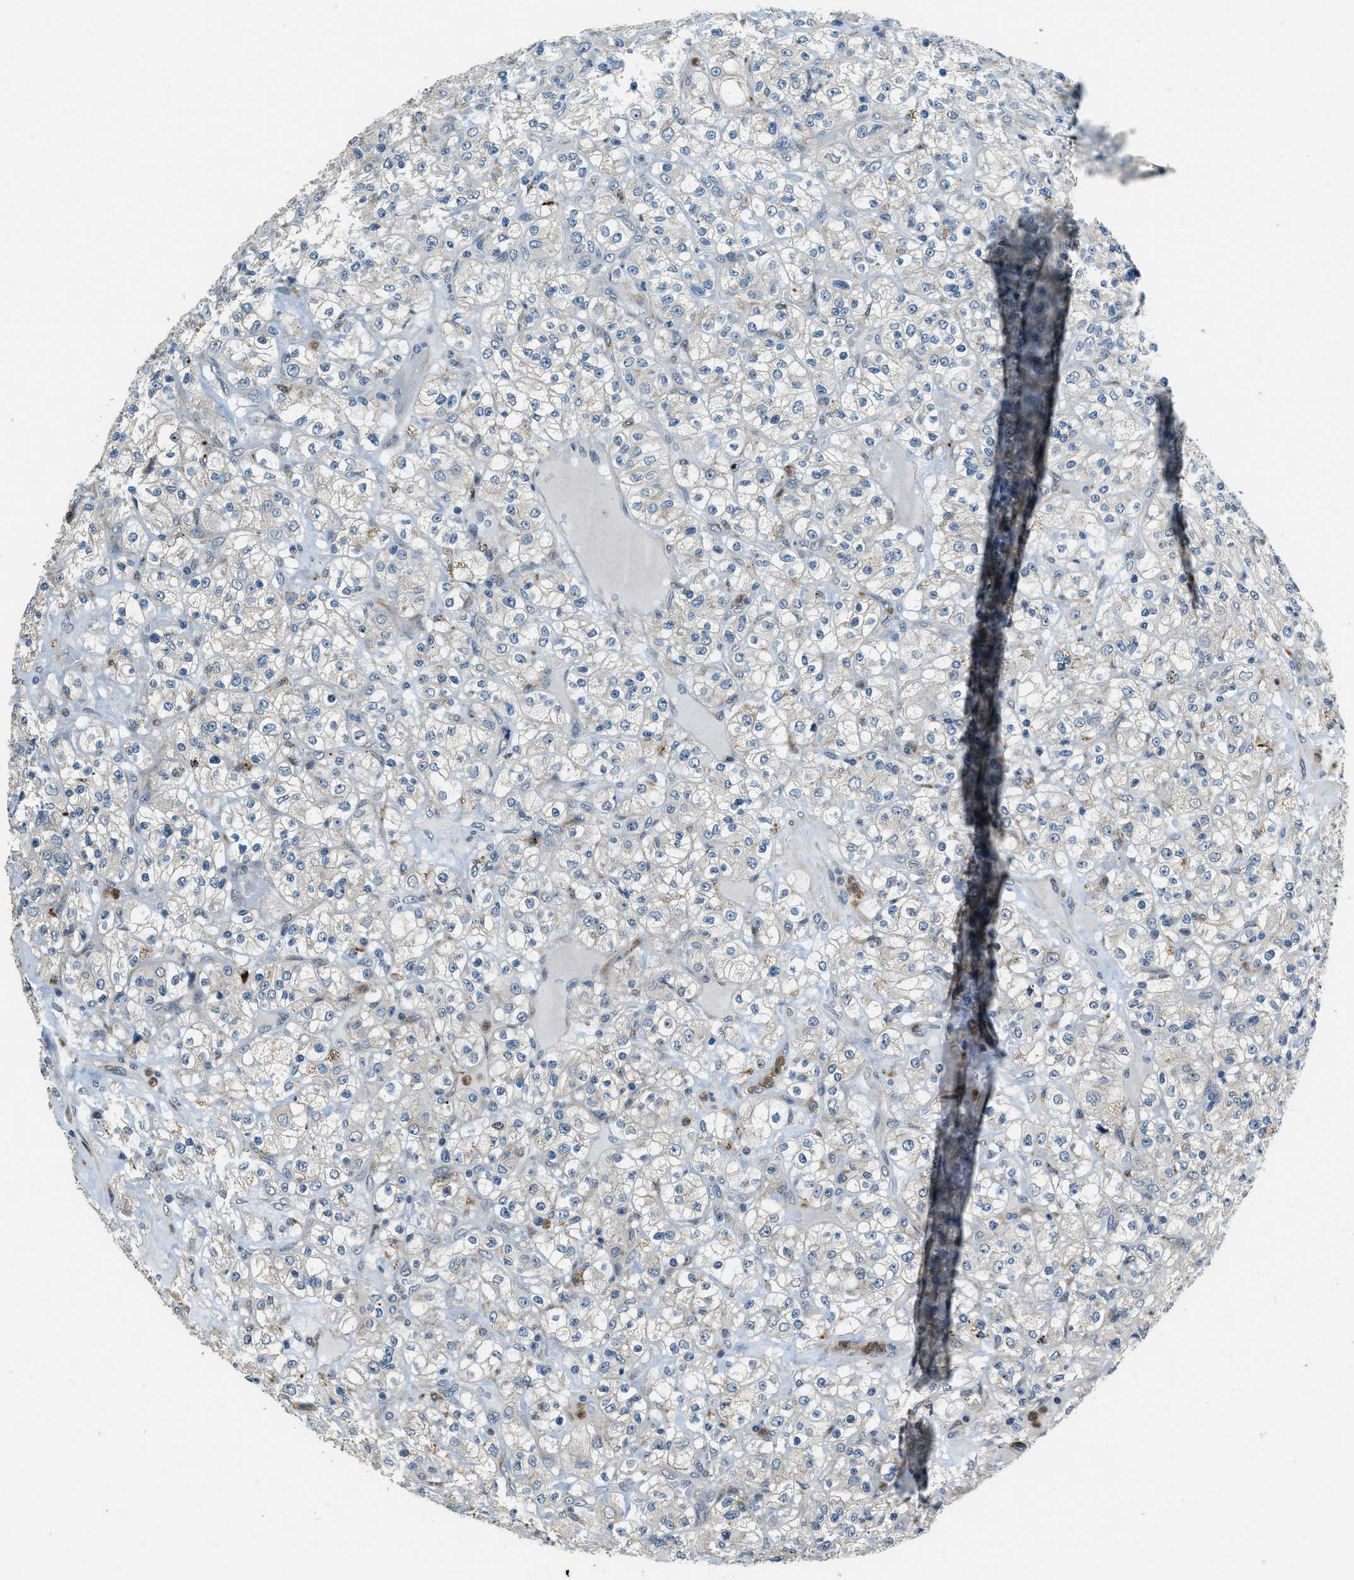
{"staining": {"intensity": "negative", "quantity": "none", "location": "none"}, "tissue": "renal cancer", "cell_type": "Tumor cells", "image_type": "cancer", "snomed": [{"axis": "morphology", "description": "Normal tissue, NOS"}, {"axis": "morphology", "description": "Adenocarcinoma, NOS"}, {"axis": "topography", "description": "Kidney"}], "caption": "This is an immunohistochemistry micrograph of human renal cancer. There is no staining in tumor cells.", "gene": "HERC2", "patient": {"sex": "female", "age": 72}}